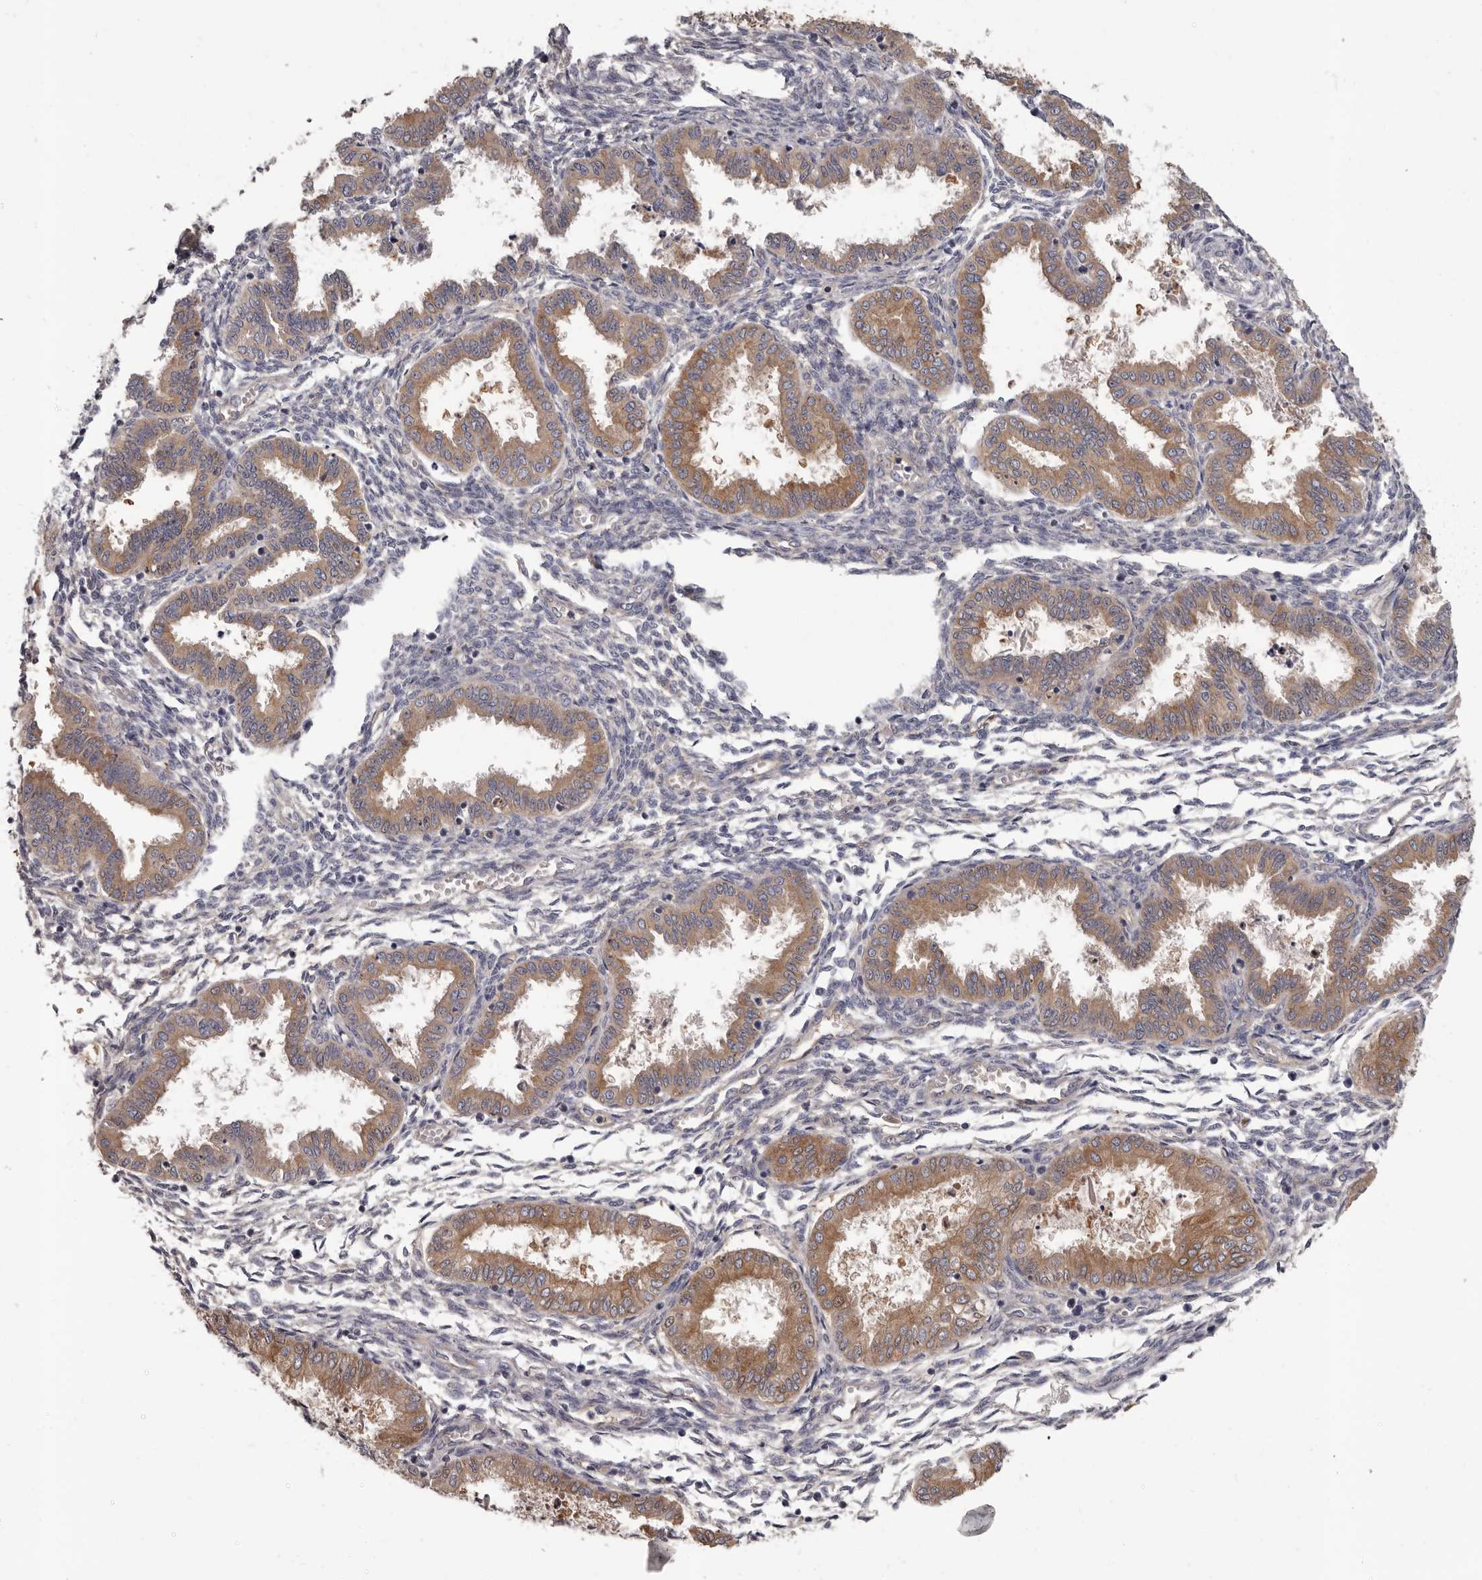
{"staining": {"intensity": "negative", "quantity": "none", "location": "none"}, "tissue": "endometrium", "cell_type": "Cells in endometrial stroma", "image_type": "normal", "snomed": [{"axis": "morphology", "description": "Normal tissue, NOS"}, {"axis": "topography", "description": "Endometrium"}], "caption": "A high-resolution histopathology image shows IHC staining of normal endometrium, which demonstrates no significant expression in cells in endometrial stroma. Brightfield microscopy of immunohistochemistry (IHC) stained with DAB (3,3'-diaminobenzidine) (brown) and hematoxylin (blue), captured at high magnification.", "gene": "APEH", "patient": {"sex": "female", "age": 33}}